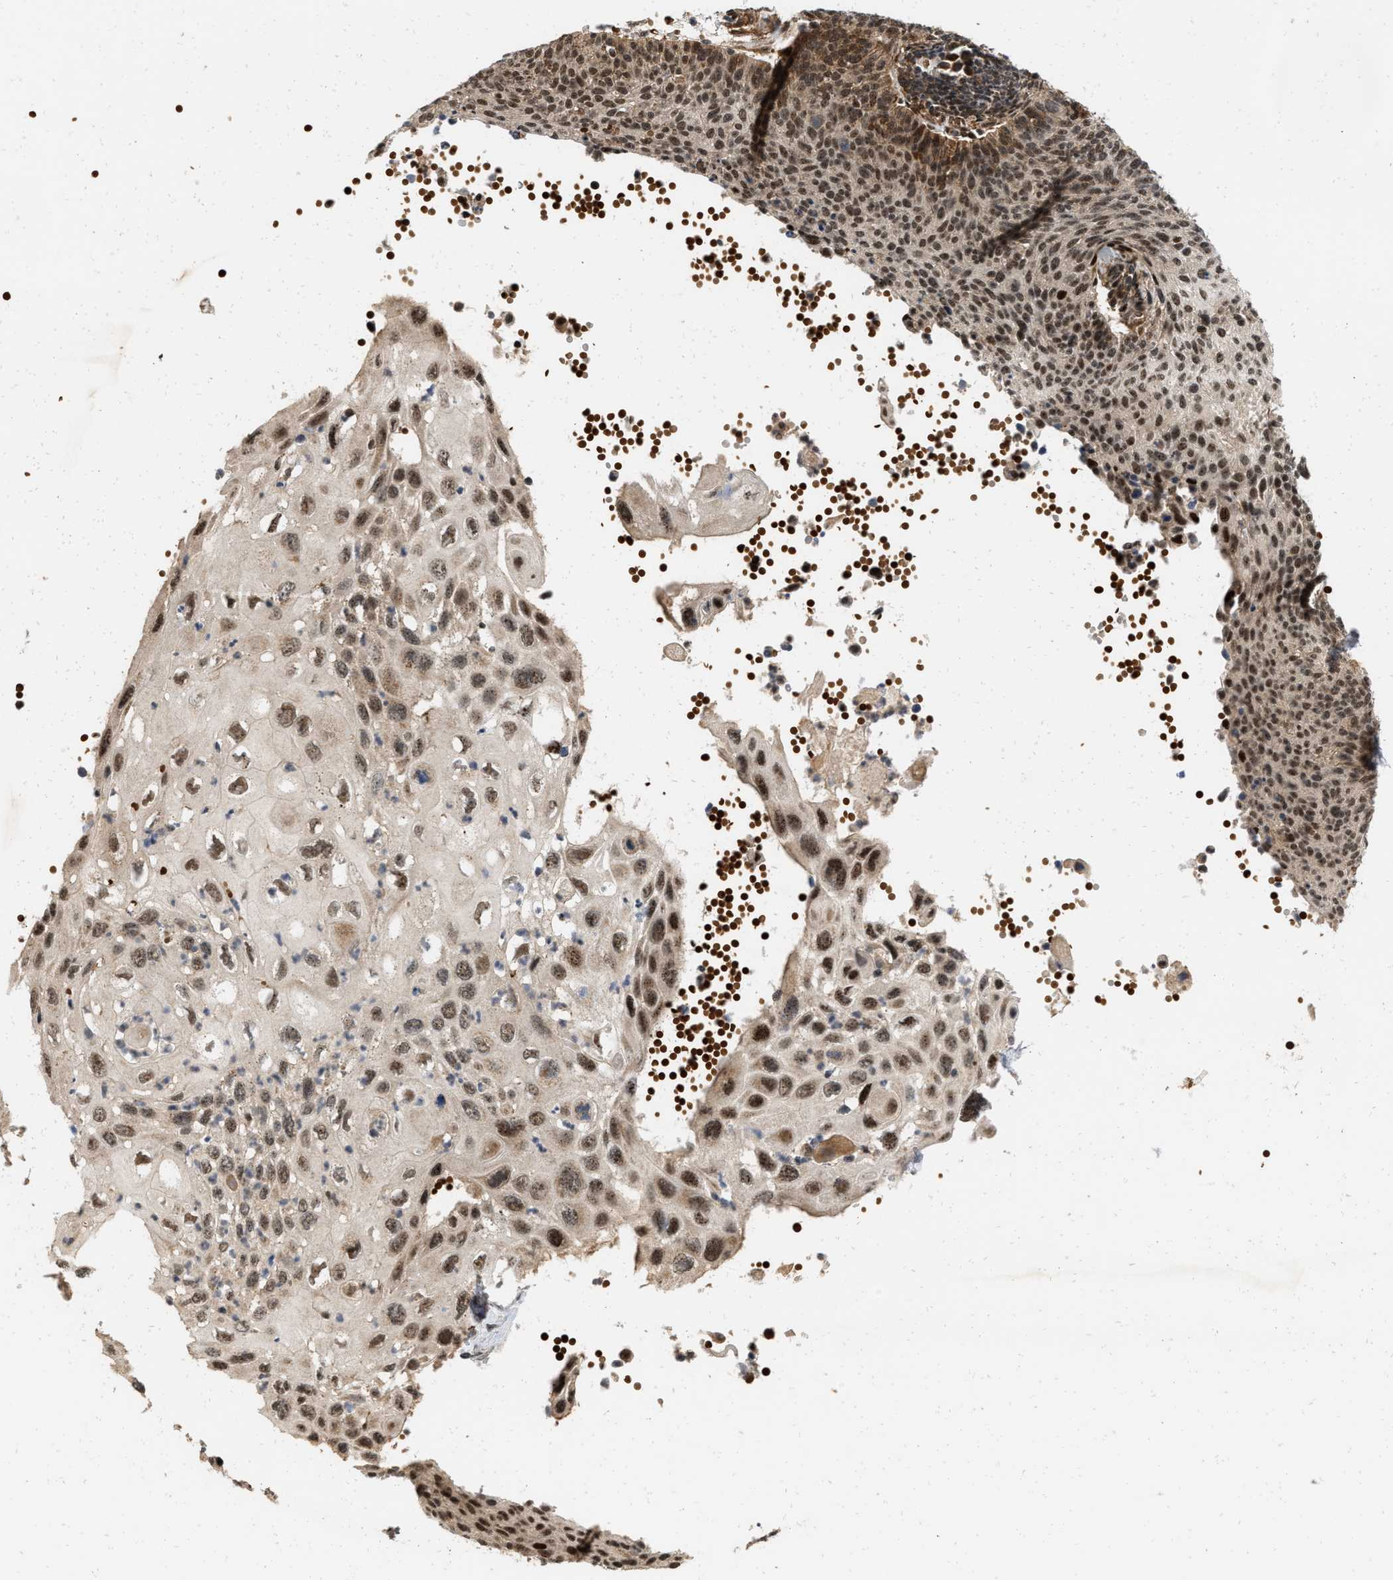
{"staining": {"intensity": "strong", "quantity": ">75%", "location": "nuclear"}, "tissue": "cervical cancer", "cell_type": "Tumor cells", "image_type": "cancer", "snomed": [{"axis": "morphology", "description": "Squamous cell carcinoma, NOS"}, {"axis": "topography", "description": "Cervix"}], "caption": "A photomicrograph showing strong nuclear staining in approximately >75% of tumor cells in cervical cancer, as visualized by brown immunohistochemical staining.", "gene": "ANKRD11", "patient": {"sex": "female", "age": 70}}